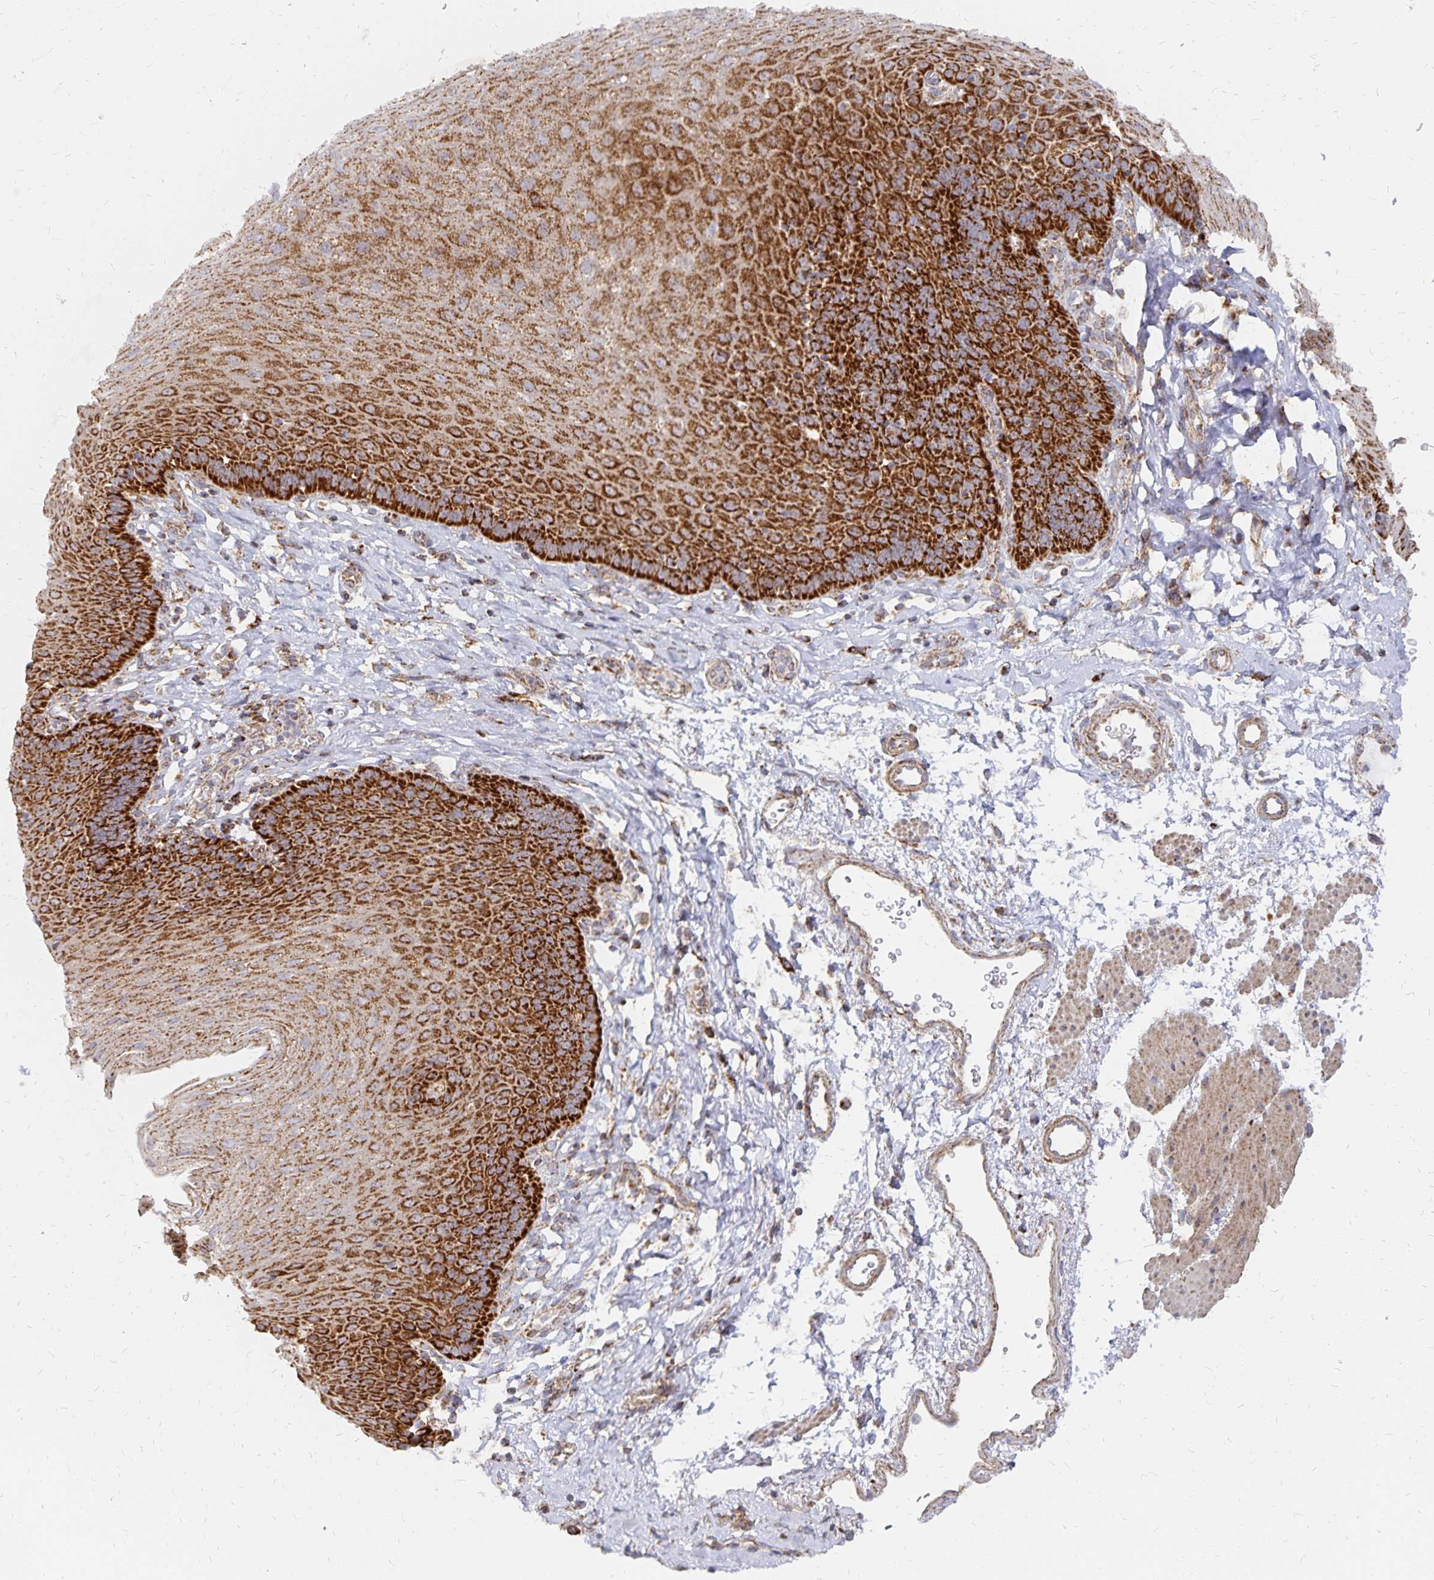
{"staining": {"intensity": "strong", "quantity": ">75%", "location": "cytoplasmic/membranous"}, "tissue": "esophagus", "cell_type": "Squamous epithelial cells", "image_type": "normal", "snomed": [{"axis": "morphology", "description": "Normal tissue, NOS"}, {"axis": "topography", "description": "Esophagus"}], "caption": "Benign esophagus was stained to show a protein in brown. There is high levels of strong cytoplasmic/membranous staining in approximately >75% of squamous epithelial cells.", "gene": "STOML2", "patient": {"sex": "female", "age": 81}}